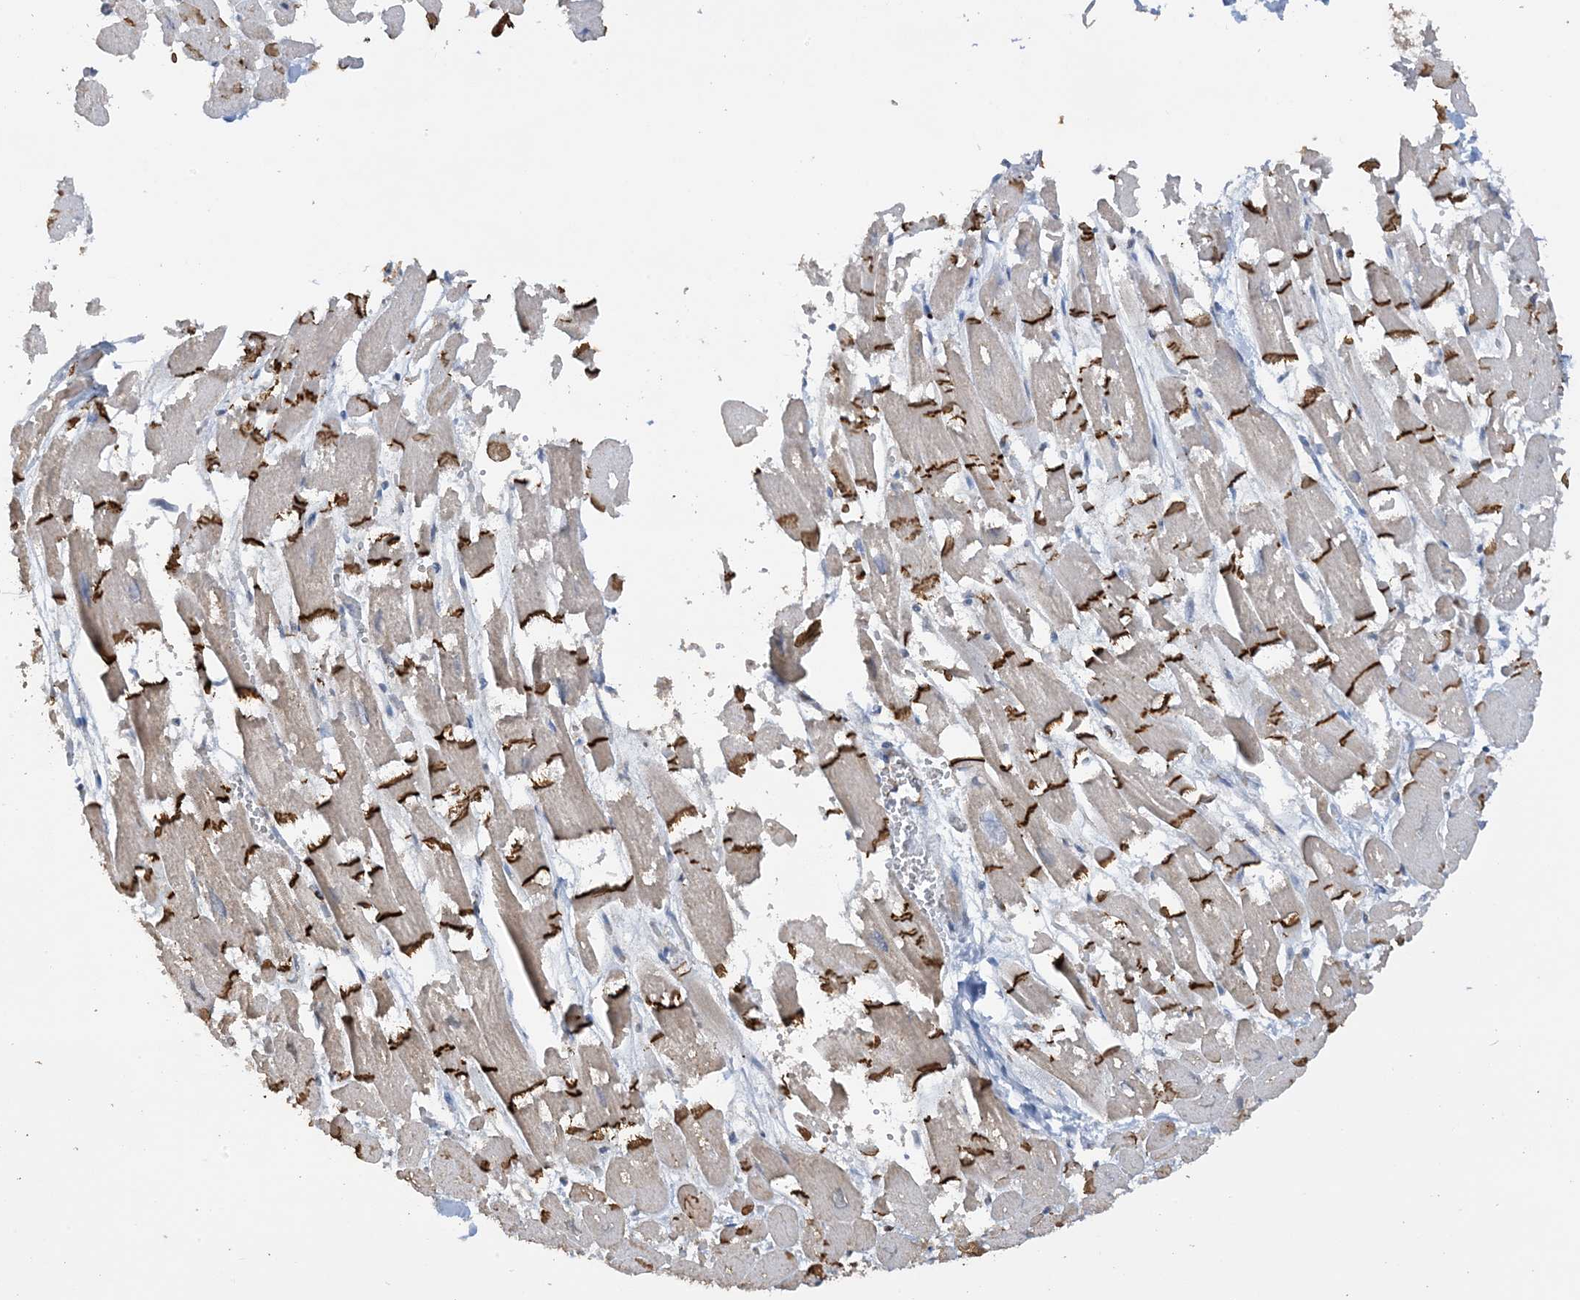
{"staining": {"intensity": "strong", "quantity": "25%-75%", "location": "cytoplasmic/membranous"}, "tissue": "heart muscle", "cell_type": "Cardiomyocytes", "image_type": "normal", "snomed": [{"axis": "morphology", "description": "Normal tissue, NOS"}, {"axis": "topography", "description": "Heart"}], "caption": "Cardiomyocytes exhibit high levels of strong cytoplasmic/membranous expression in about 25%-75% of cells in normal heart muscle. (Stains: DAB in brown, nuclei in blue, Microscopy: brightfield microscopy at high magnification).", "gene": "AGA", "patient": {"sex": "male", "age": 54}}